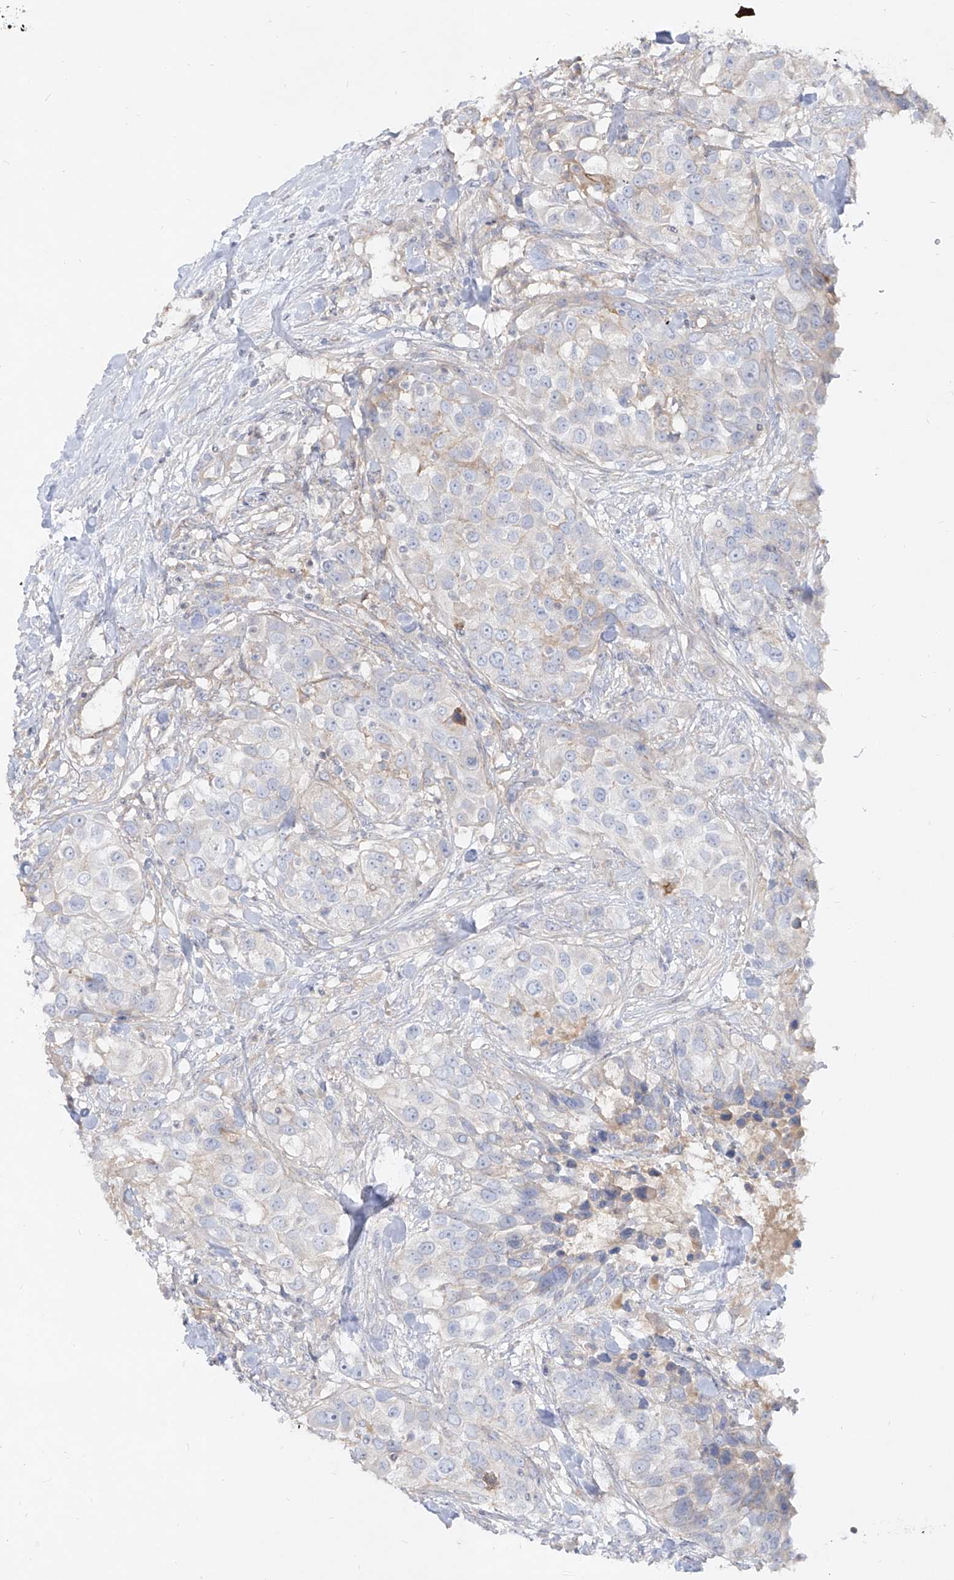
{"staining": {"intensity": "negative", "quantity": "none", "location": "none"}, "tissue": "urothelial cancer", "cell_type": "Tumor cells", "image_type": "cancer", "snomed": [{"axis": "morphology", "description": "Urothelial carcinoma, High grade"}, {"axis": "topography", "description": "Urinary bladder"}], "caption": "A histopathology image of human high-grade urothelial carcinoma is negative for staining in tumor cells.", "gene": "RBFOX3", "patient": {"sex": "female", "age": 80}}